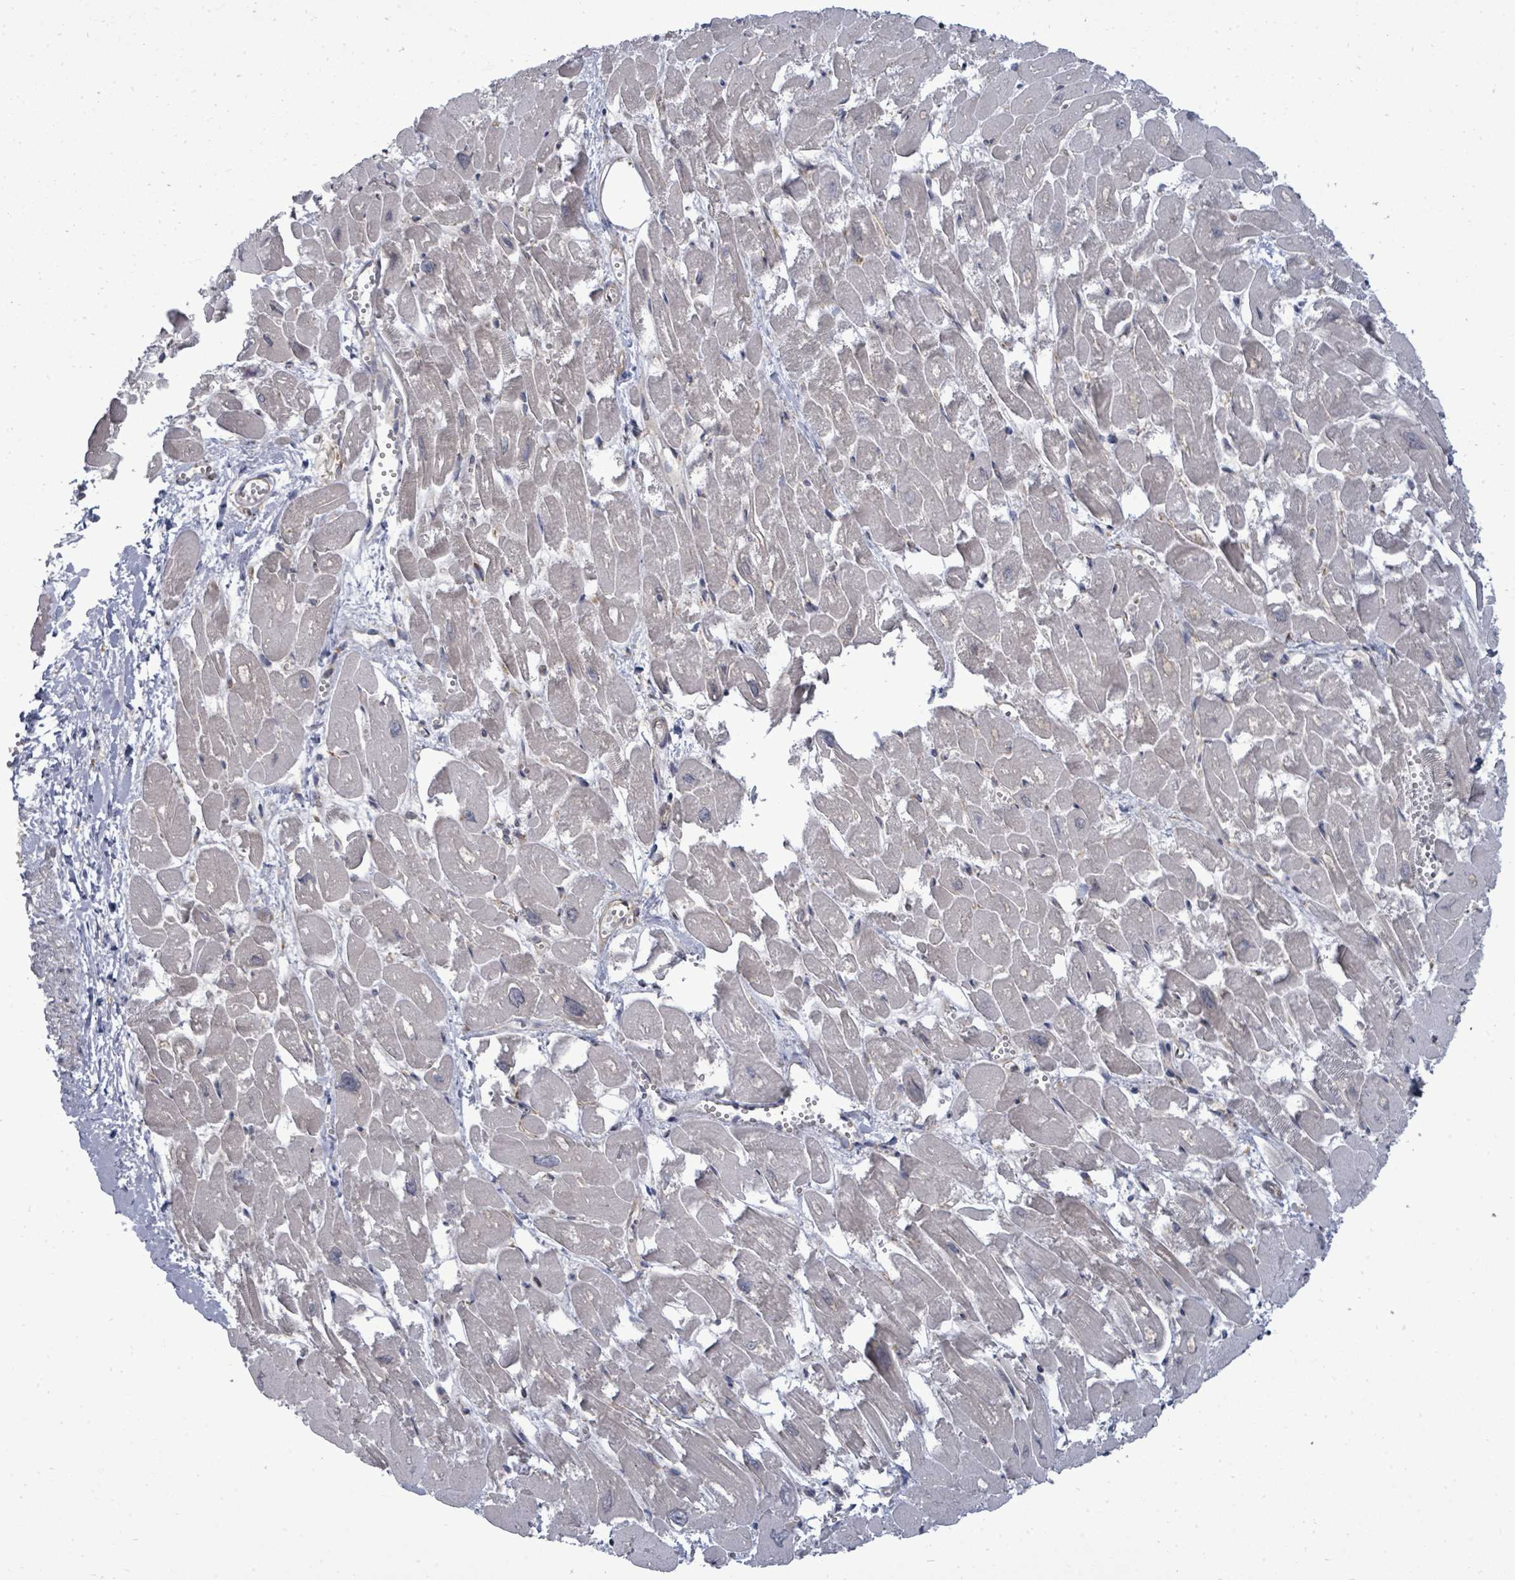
{"staining": {"intensity": "negative", "quantity": "none", "location": "none"}, "tissue": "heart muscle", "cell_type": "Cardiomyocytes", "image_type": "normal", "snomed": [{"axis": "morphology", "description": "Normal tissue, NOS"}, {"axis": "topography", "description": "Heart"}], "caption": "The photomicrograph shows no significant positivity in cardiomyocytes of heart muscle. Nuclei are stained in blue.", "gene": "EIF3CL", "patient": {"sex": "male", "age": 54}}